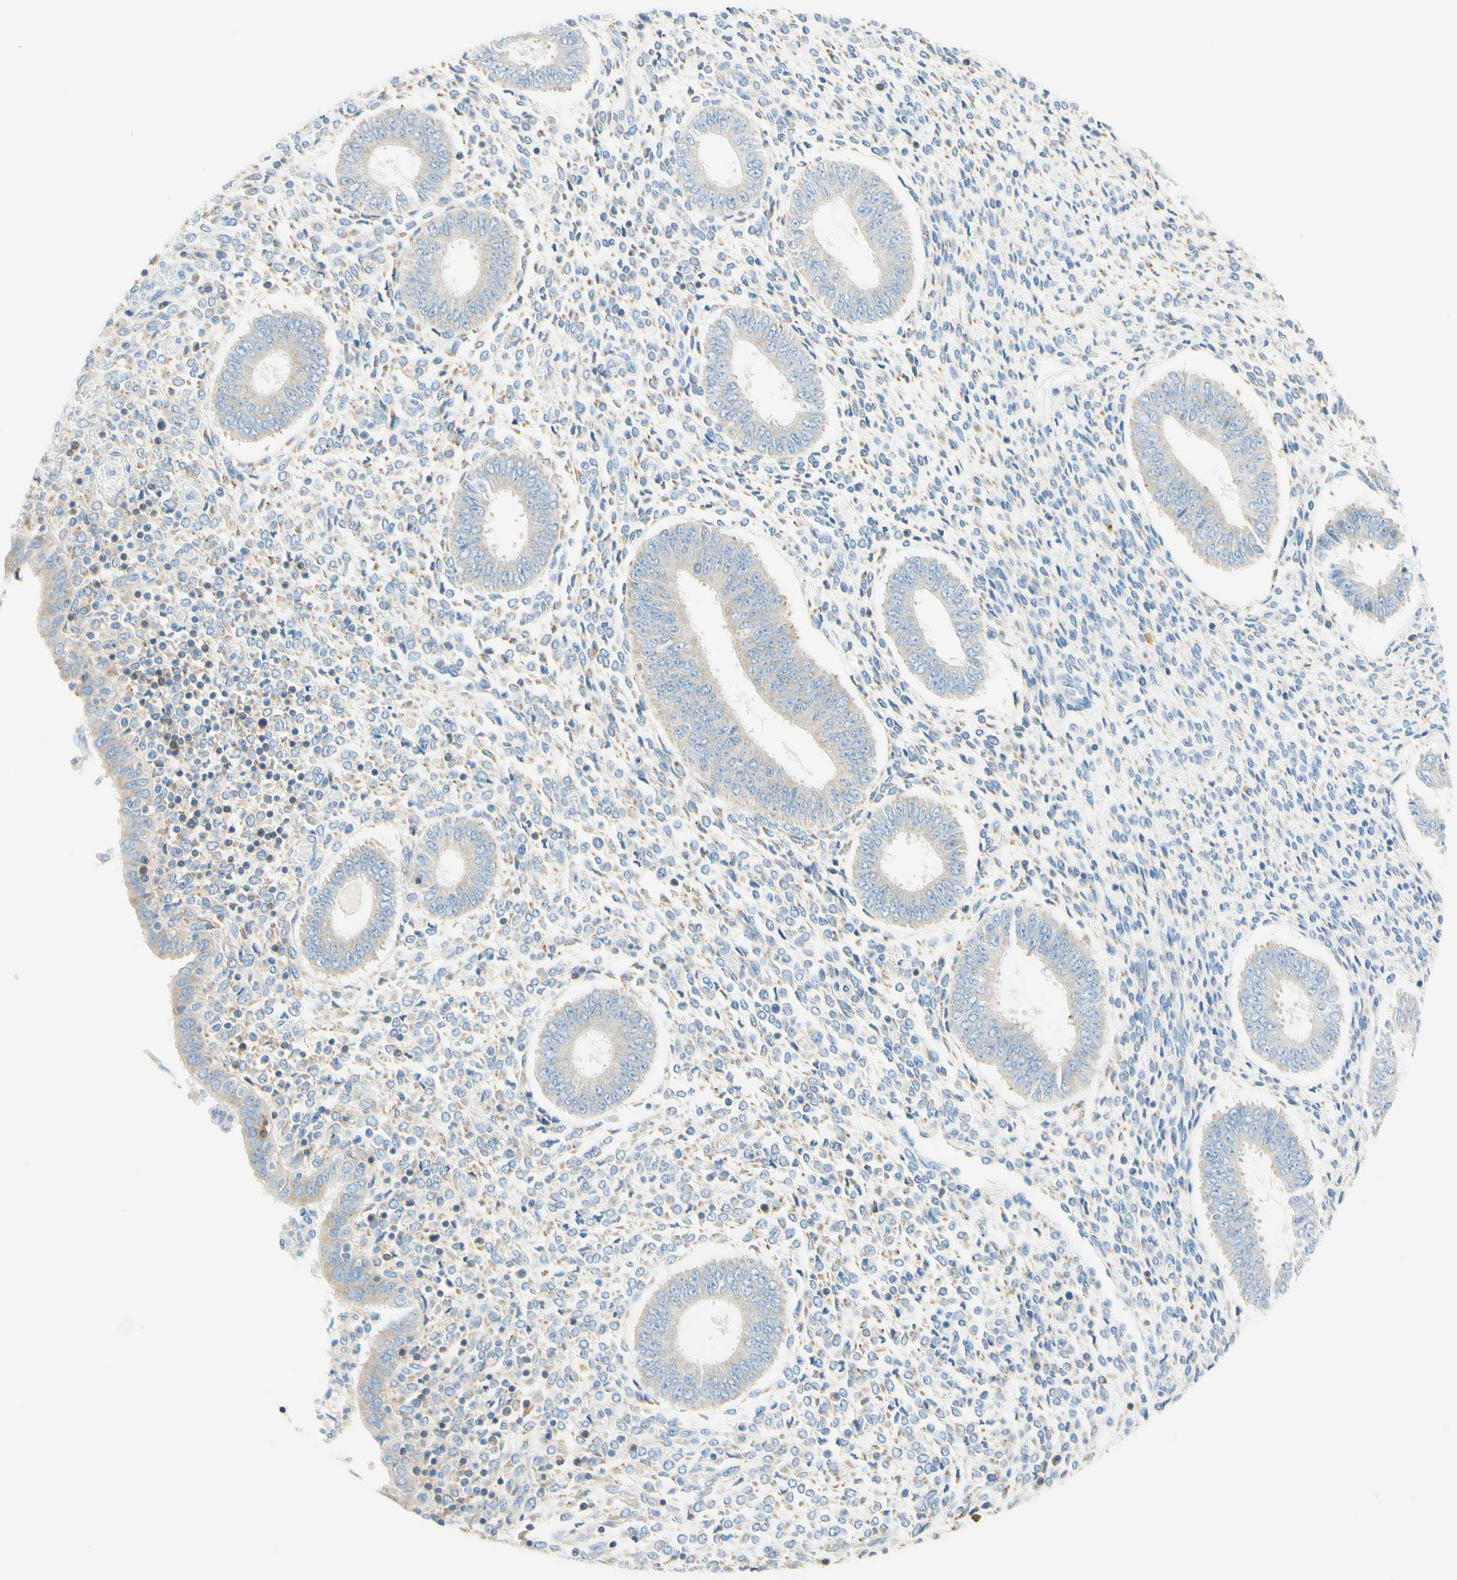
{"staining": {"intensity": "negative", "quantity": "none", "location": "none"}, "tissue": "endometrium", "cell_type": "Cells in endometrial stroma", "image_type": "normal", "snomed": [{"axis": "morphology", "description": "Normal tissue, NOS"}, {"axis": "topography", "description": "Endometrium"}], "caption": "This is a micrograph of IHC staining of benign endometrium, which shows no expression in cells in endometrial stroma.", "gene": "LAT", "patient": {"sex": "female", "age": 35}}